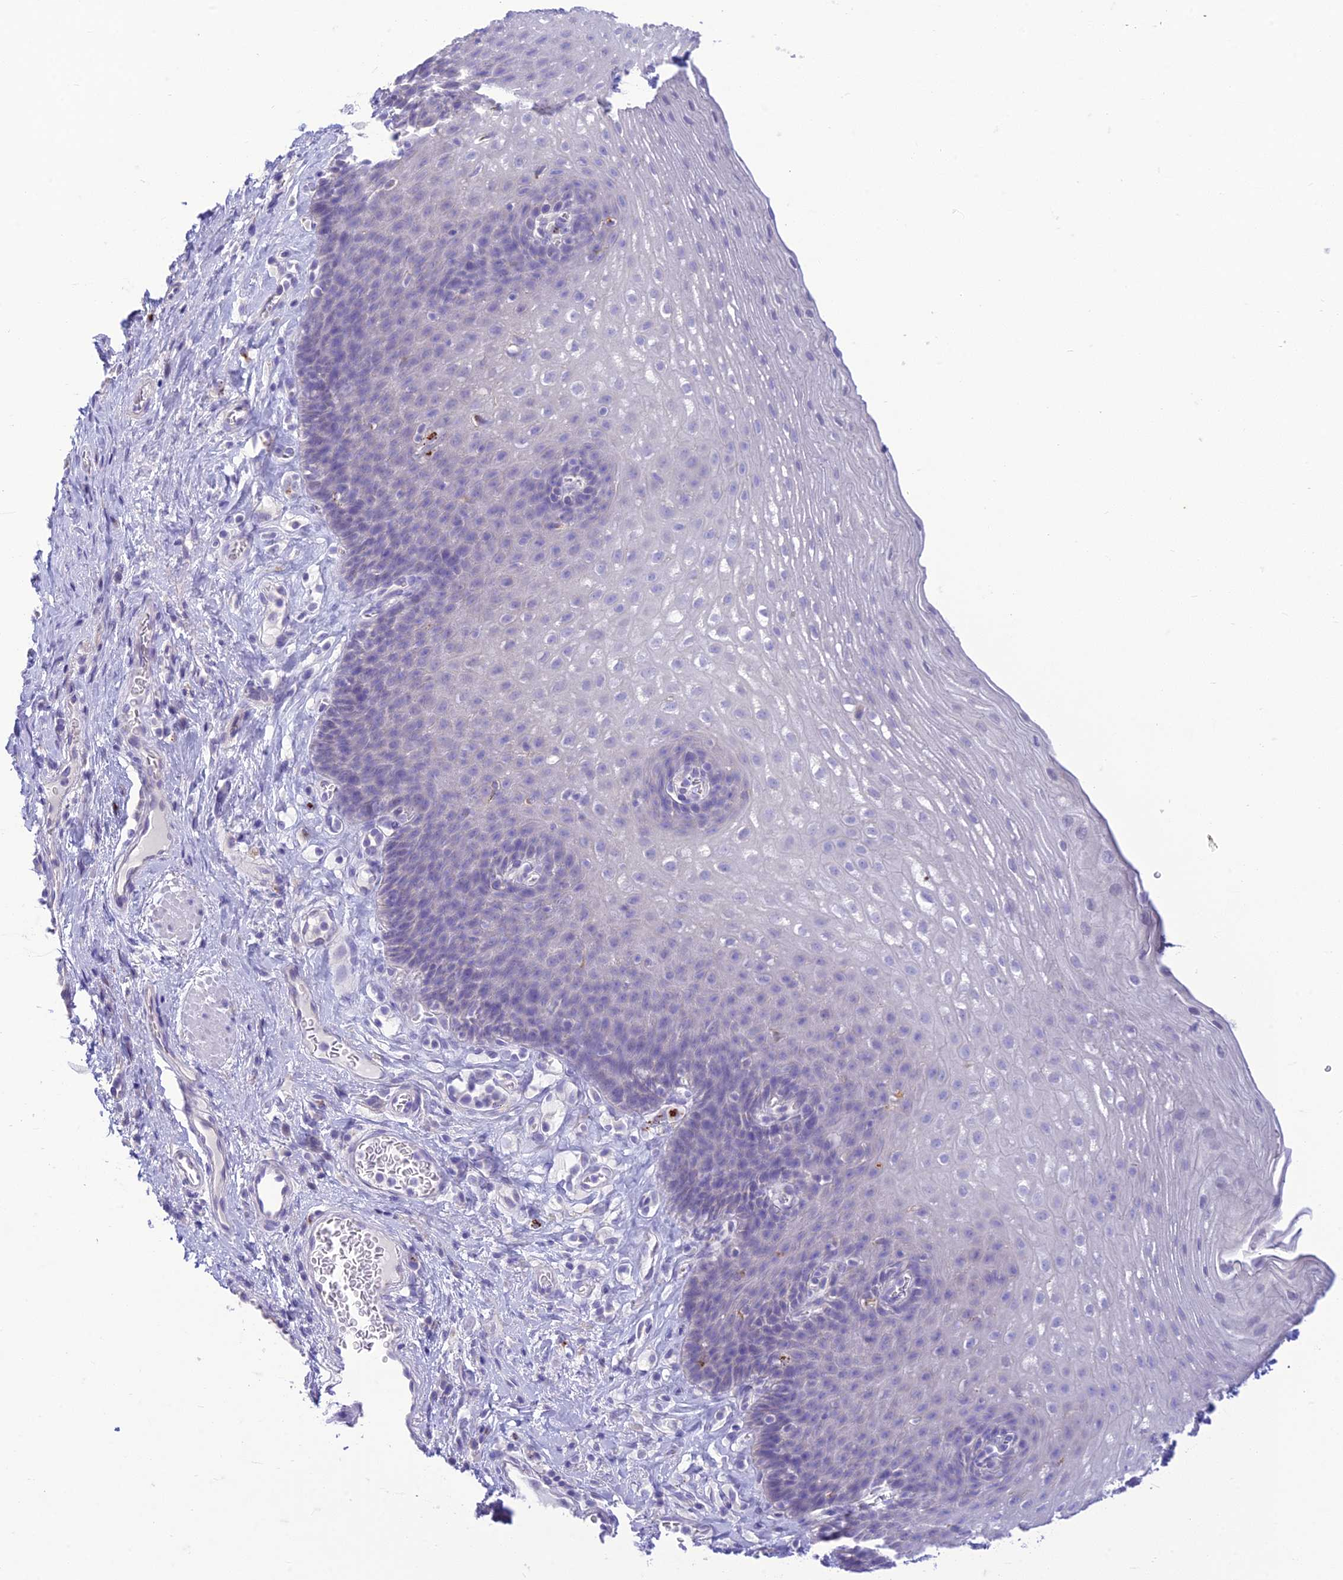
{"staining": {"intensity": "negative", "quantity": "none", "location": "none"}, "tissue": "esophagus", "cell_type": "Squamous epithelial cells", "image_type": "normal", "snomed": [{"axis": "morphology", "description": "Normal tissue, NOS"}, {"axis": "topography", "description": "Esophagus"}], "caption": "Squamous epithelial cells show no significant protein expression in unremarkable esophagus. The staining was performed using DAB (3,3'-diaminobenzidine) to visualize the protein expression in brown, while the nuclei were stained in blue with hematoxylin (Magnification: 20x).", "gene": "DHDH", "patient": {"sex": "female", "age": 66}}